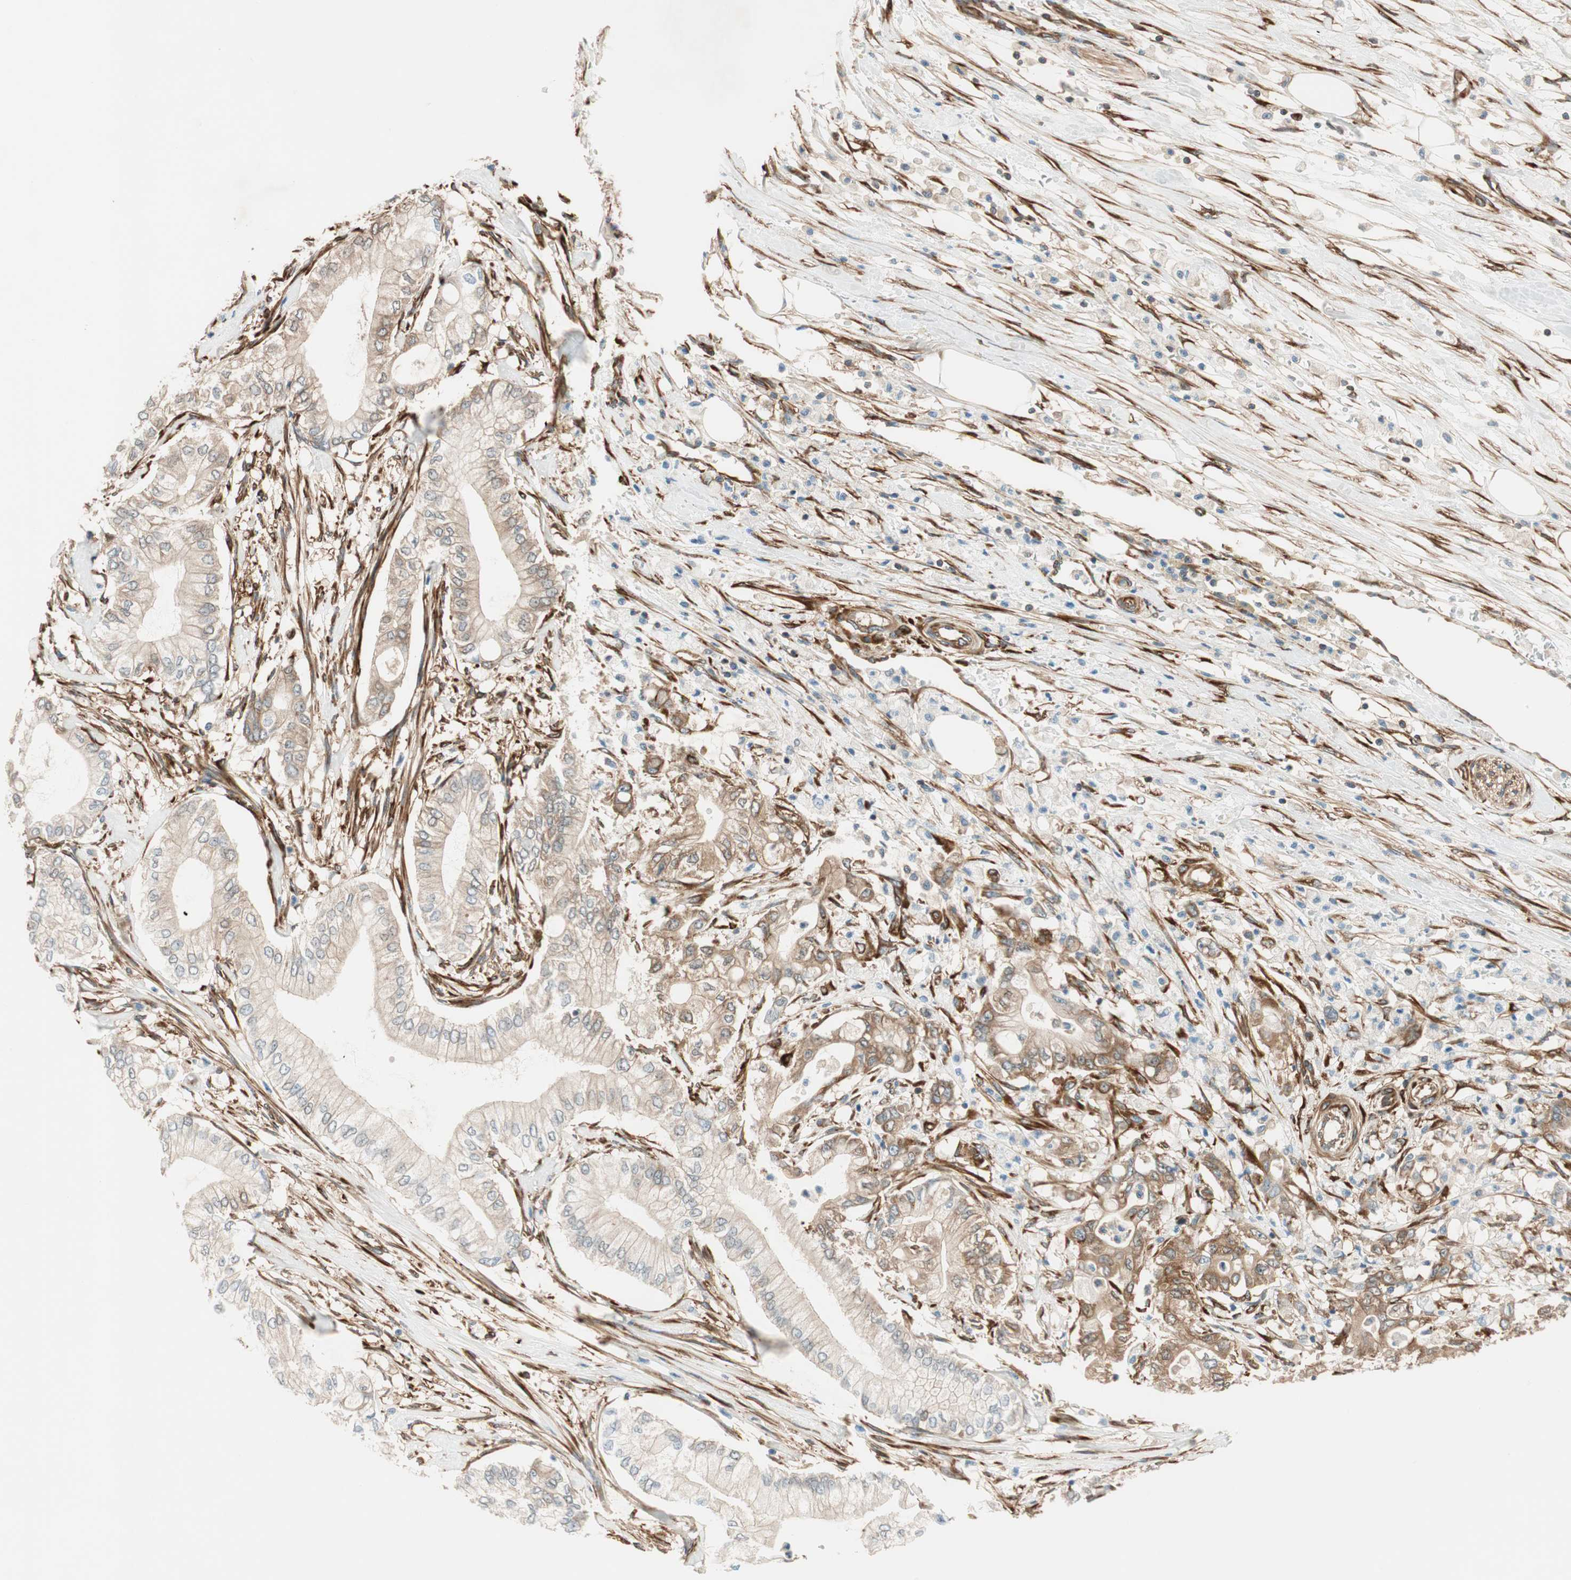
{"staining": {"intensity": "moderate", "quantity": "25%-75%", "location": "cytoplasmic/membranous"}, "tissue": "pancreatic cancer", "cell_type": "Tumor cells", "image_type": "cancer", "snomed": [{"axis": "morphology", "description": "Adenocarcinoma, NOS"}, {"axis": "topography", "description": "Pancreas"}], "caption": "This photomicrograph shows IHC staining of adenocarcinoma (pancreatic), with medium moderate cytoplasmic/membranous staining in about 25%-75% of tumor cells.", "gene": "WASL", "patient": {"sex": "male", "age": 70}}